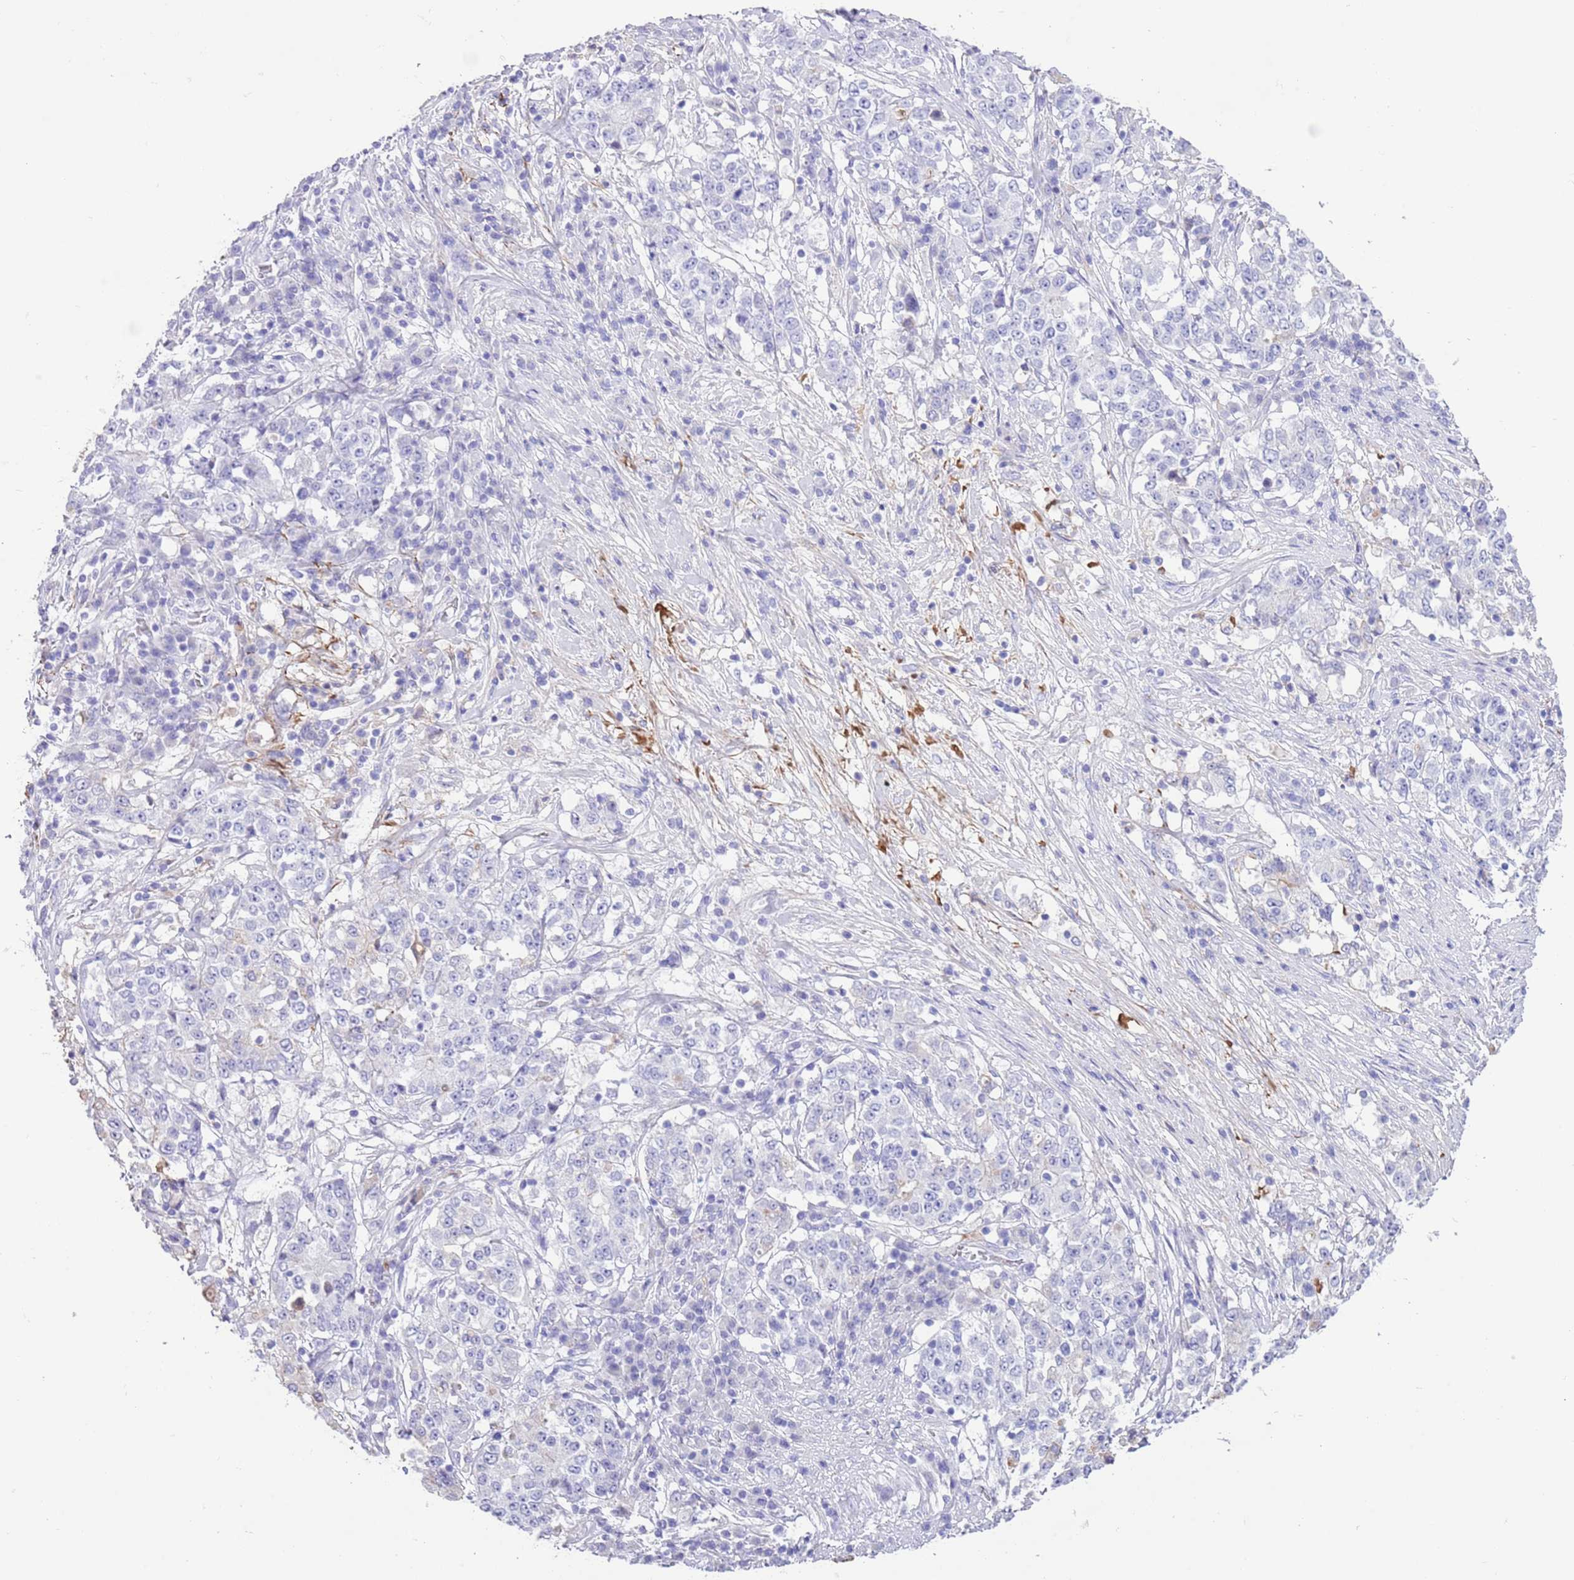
{"staining": {"intensity": "negative", "quantity": "none", "location": "none"}, "tissue": "stomach cancer", "cell_type": "Tumor cells", "image_type": "cancer", "snomed": [{"axis": "morphology", "description": "Adenocarcinoma, NOS"}, {"axis": "topography", "description": "Stomach"}], "caption": "An IHC micrograph of adenocarcinoma (stomach) is shown. There is no staining in tumor cells of adenocarcinoma (stomach).", "gene": "IGF1", "patient": {"sex": "male", "age": 59}}